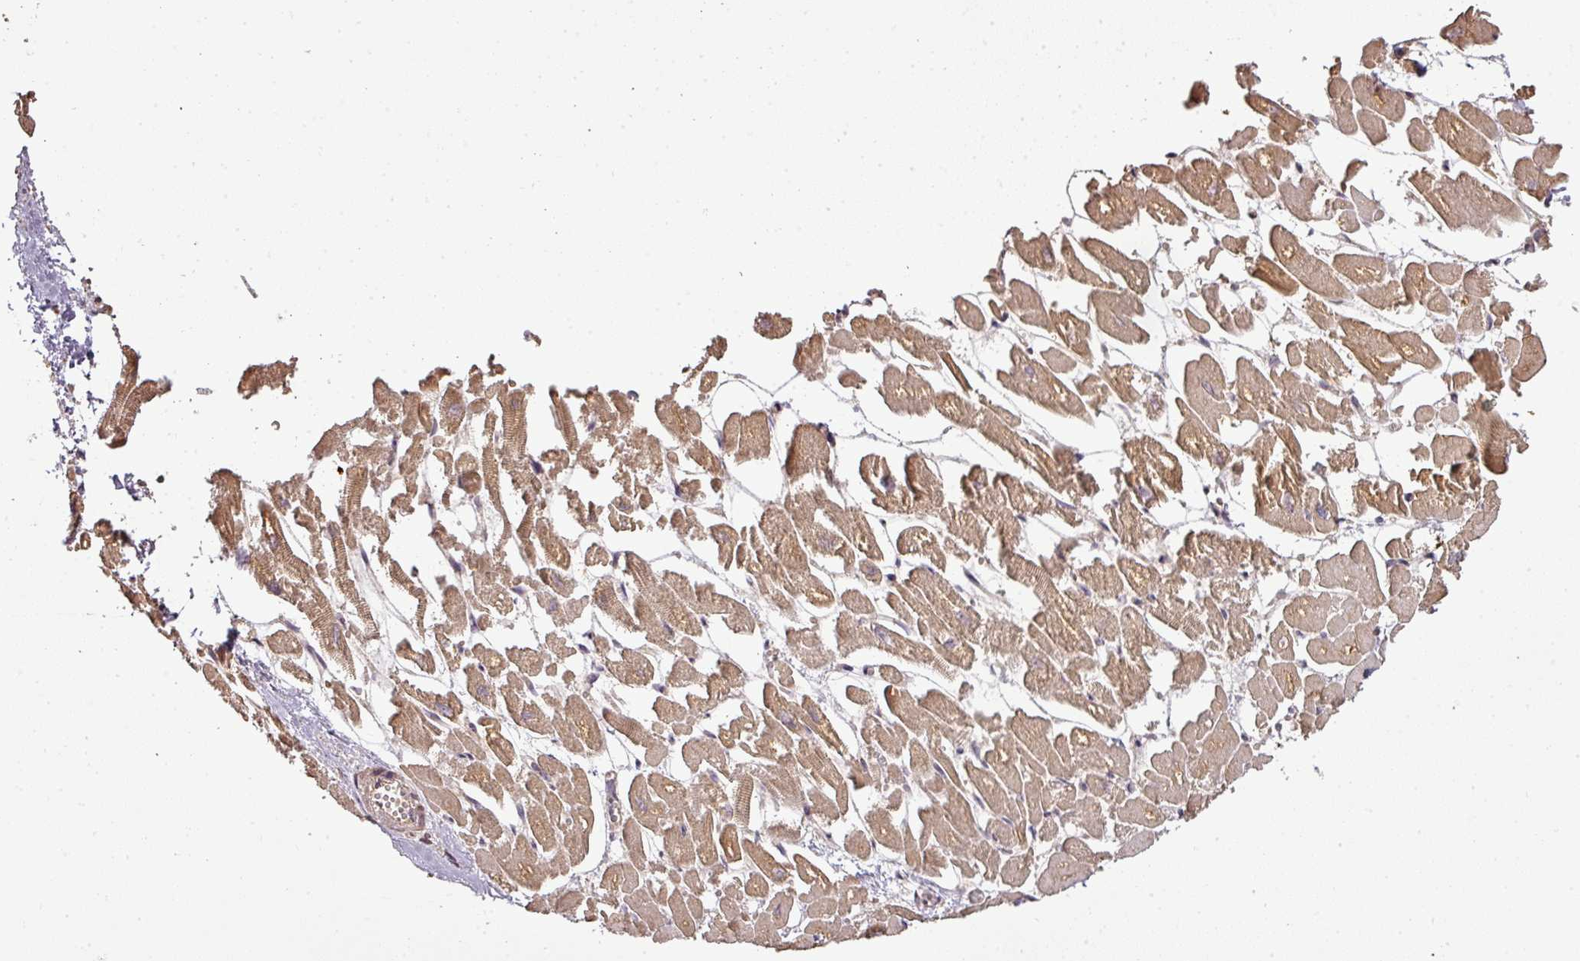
{"staining": {"intensity": "moderate", "quantity": ">75%", "location": "cytoplasmic/membranous"}, "tissue": "heart muscle", "cell_type": "Cardiomyocytes", "image_type": "normal", "snomed": [{"axis": "morphology", "description": "Normal tissue, NOS"}, {"axis": "topography", "description": "Heart"}], "caption": "Immunohistochemistry (IHC) histopathology image of normal heart muscle stained for a protein (brown), which exhibits medium levels of moderate cytoplasmic/membranous expression in approximately >75% of cardiomyocytes.", "gene": "FAIM", "patient": {"sex": "male", "age": 54}}